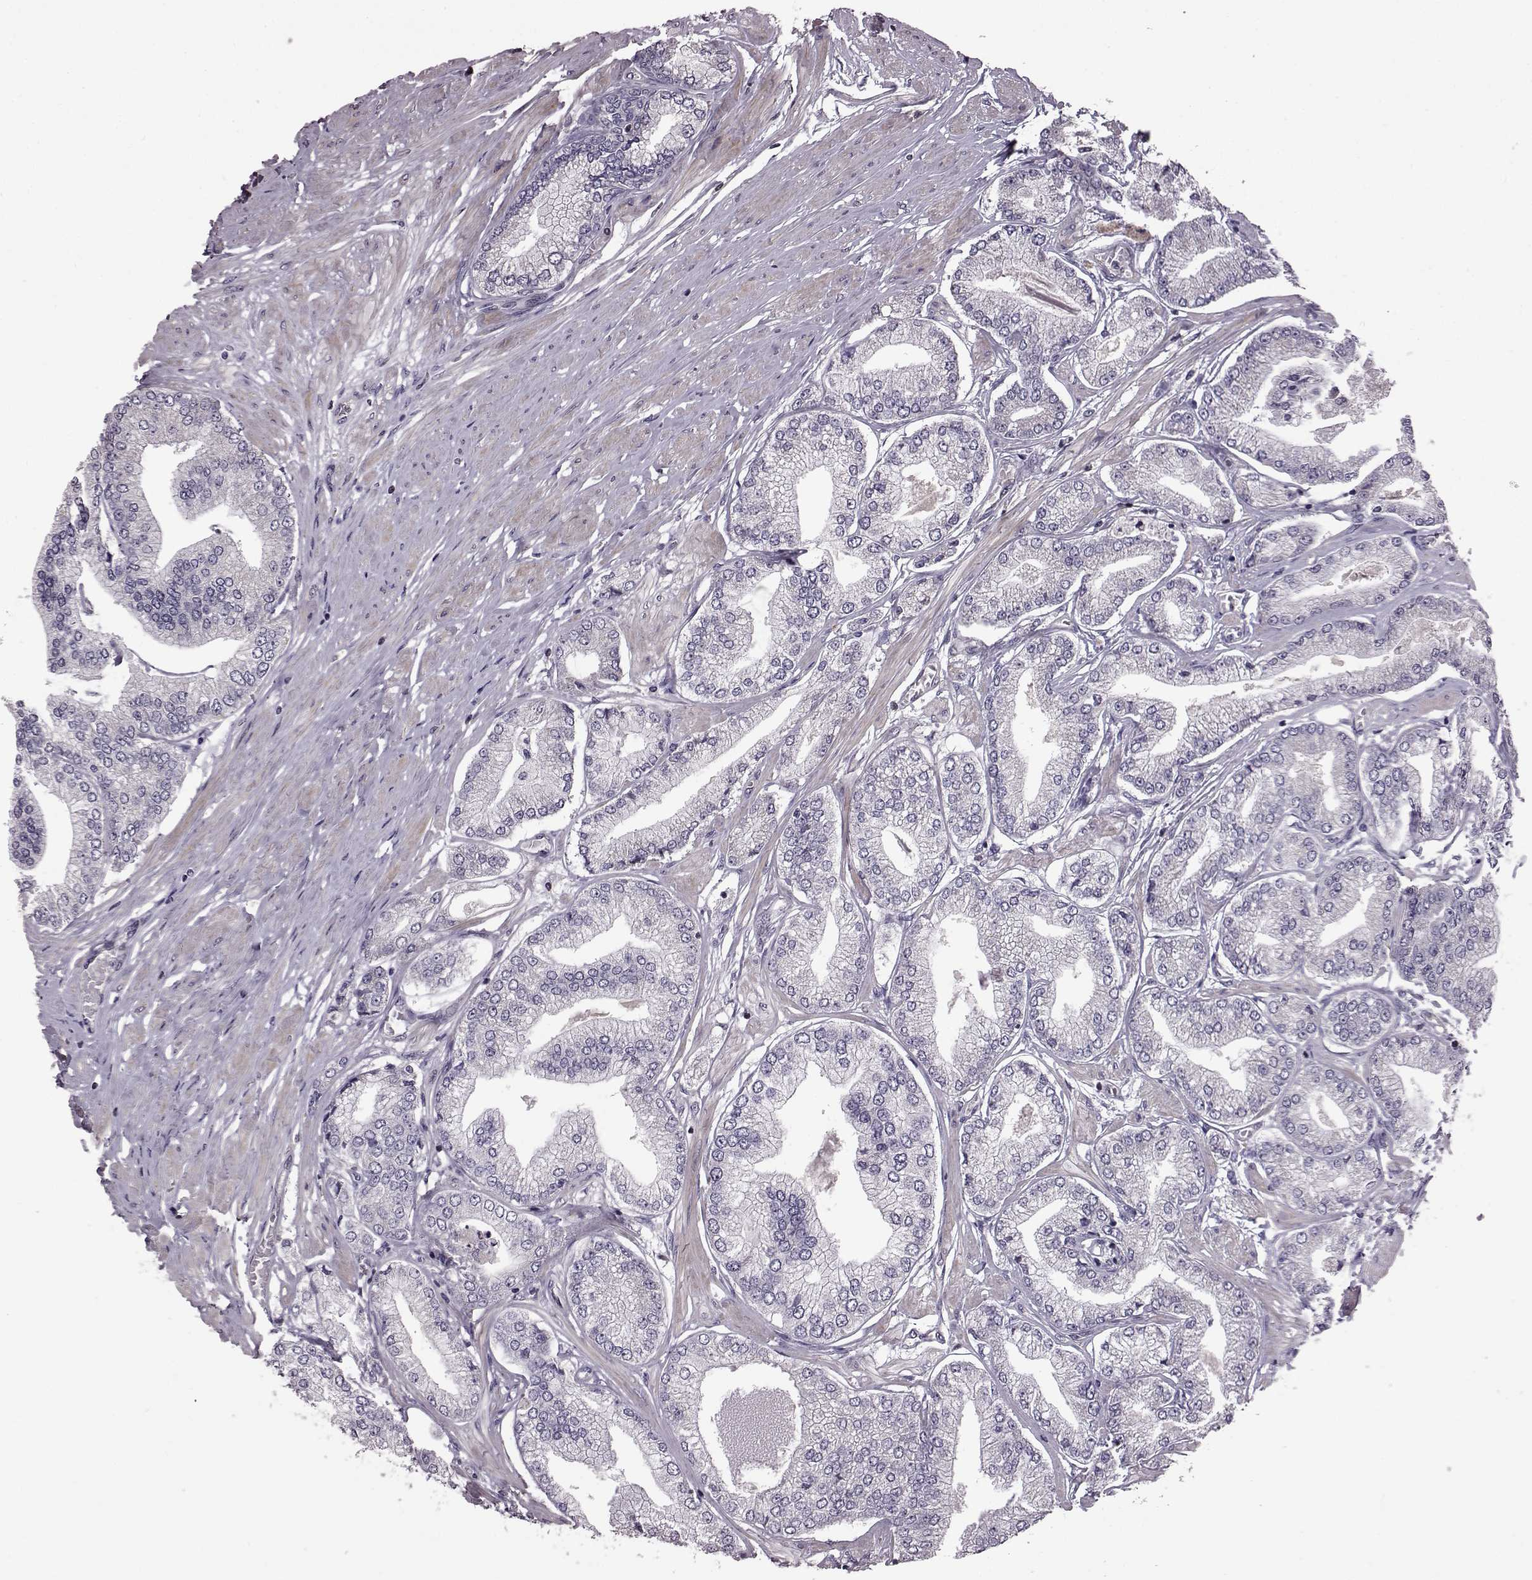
{"staining": {"intensity": "negative", "quantity": "none", "location": "none"}, "tissue": "prostate cancer", "cell_type": "Tumor cells", "image_type": "cancer", "snomed": [{"axis": "morphology", "description": "Adenocarcinoma, Low grade"}, {"axis": "topography", "description": "Prostate"}], "caption": "Prostate cancer was stained to show a protein in brown. There is no significant expression in tumor cells. (DAB (3,3'-diaminobenzidine) immunohistochemistry (IHC) with hematoxylin counter stain).", "gene": "CDC42SE1", "patient": {"sex": "male", "age": 55}}